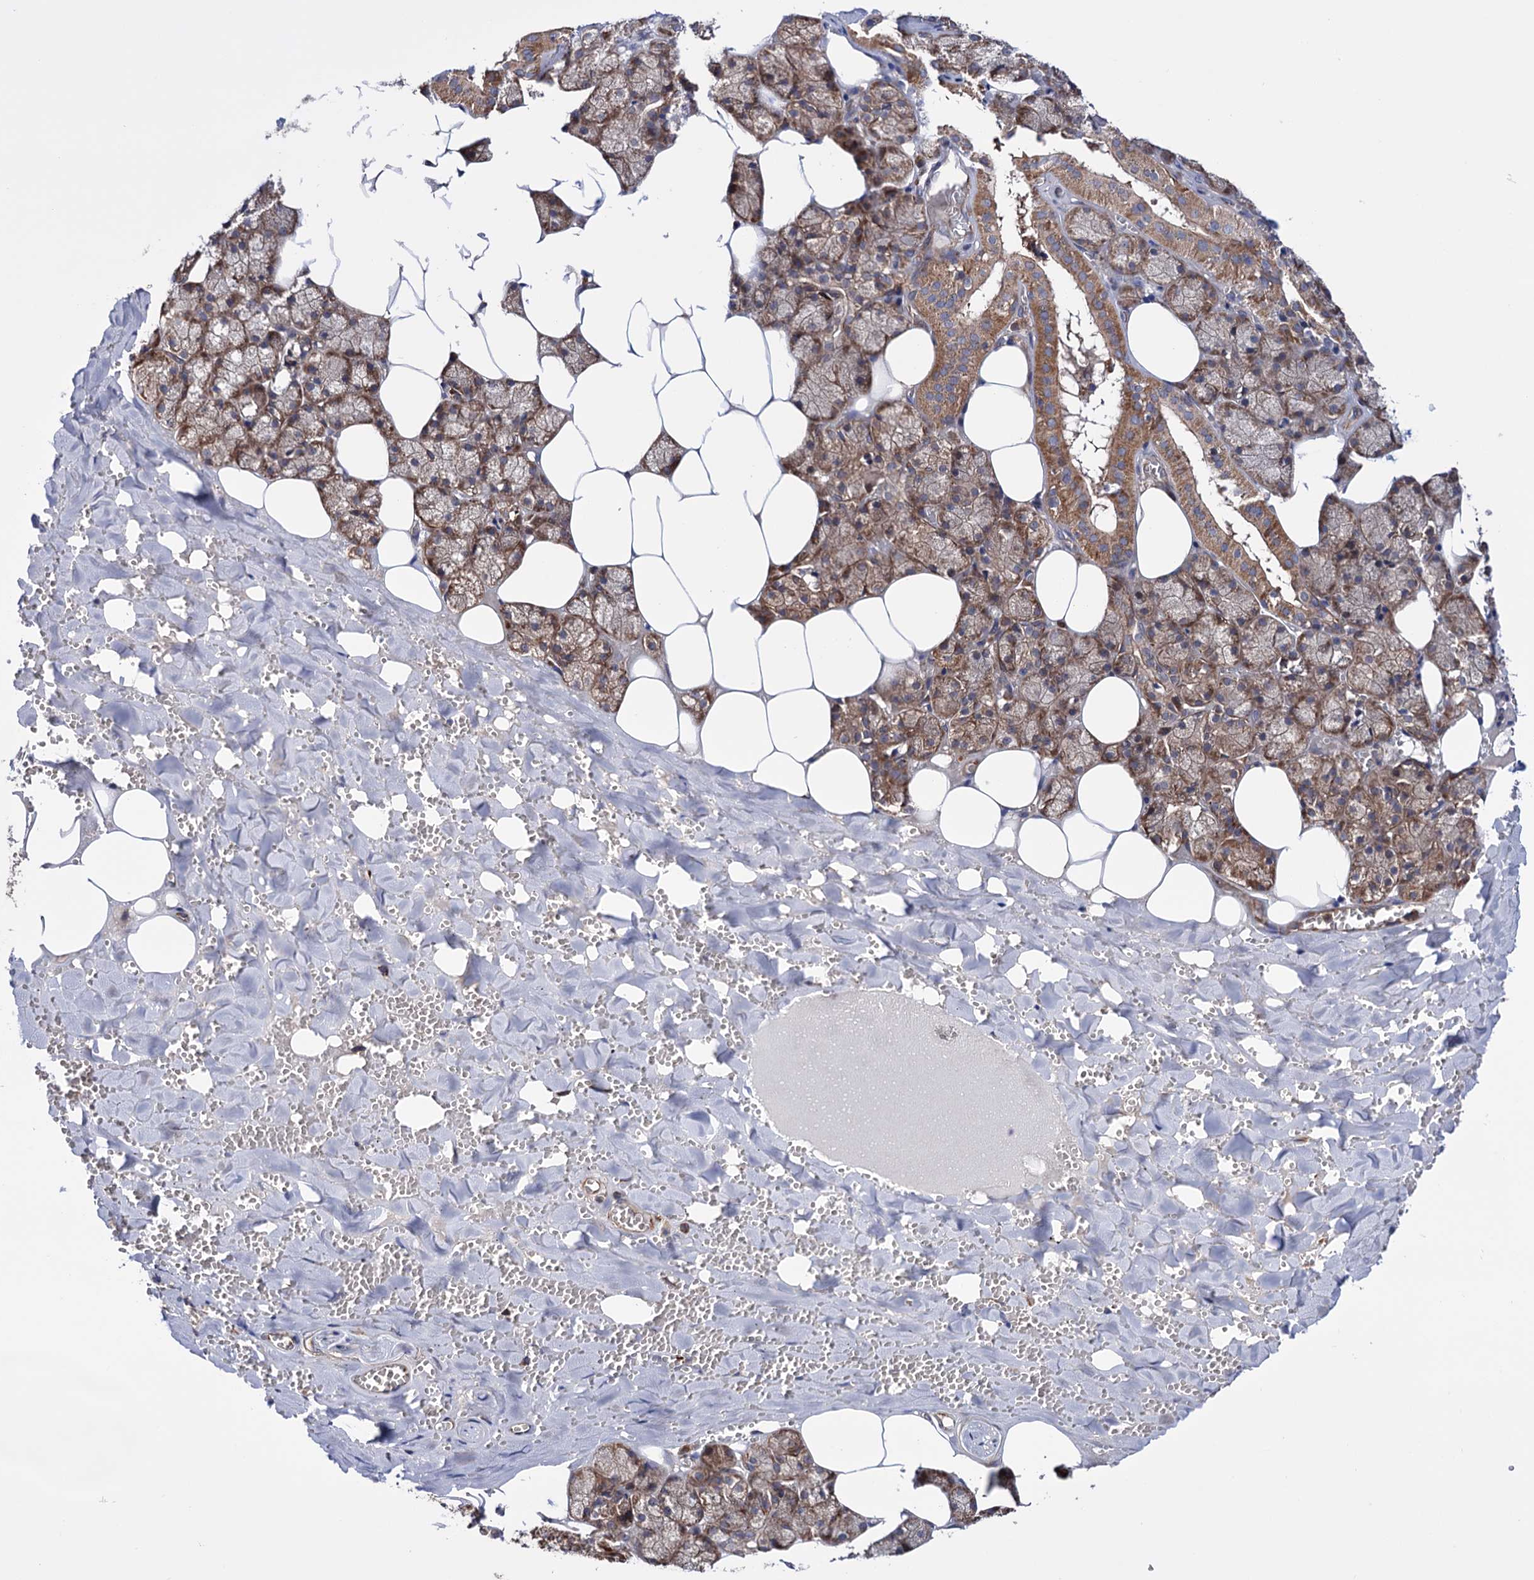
{"staining": {"intensity": "moderate", "quantity": ">75%", "location": "cytoplasmic/membranous"}, "tissue": "salivary gland", "cell_type": "Glandular cells", "image_type": "normal", "snomed": [{"axis": "morphology", "description": "Normal tissue, NOS"}, {"axis": "topography", "description": "Salivary gland"}], "caption": "Glandular cells reveal moderate cytoplasmic/membranous expression in approximately >75% of cells in unremarkable salivary gland. The staining was performed using DAB (3,3'-diaminobenzidine), with brown indicating positive protein expression. Nuclei are stained blue with hematoxylin.", "gene": "FERMT2", "patient": {"sex": "male", "age": 62}}